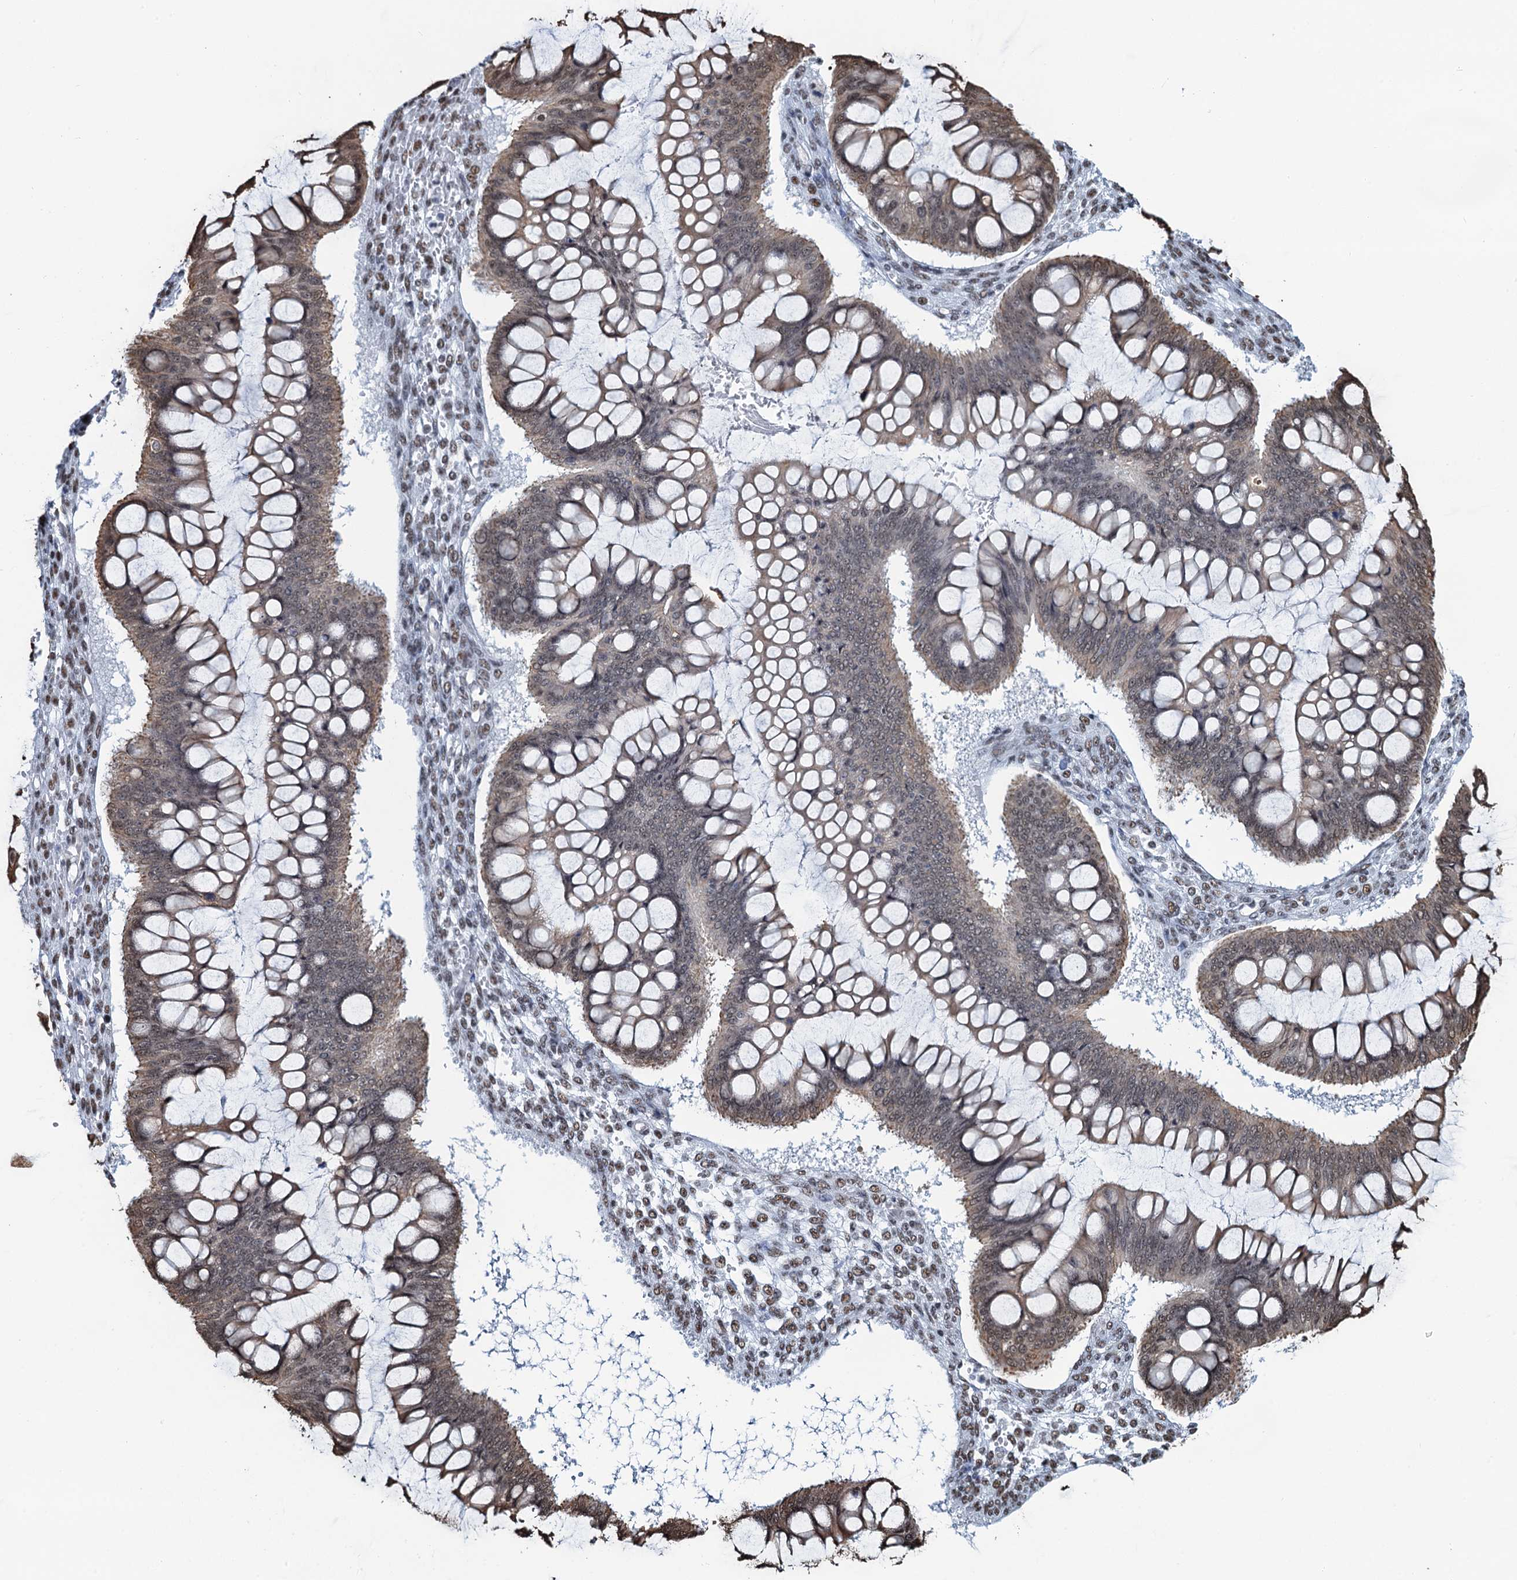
{"staining": {"intensity": "moderate", "quantity": "25%-75%", "location": "cytoplasmic/membranous,nuclear"}, "tissue": "ovarian cancer", "cell_type": "Tumor cells", "image_type": "cancer", "snomed": [{"axis": "morphology", "description": "Cystadenocarcinoma, mucinous, NOS"}, {"axis": "topography", "description": "Ovary"}], "caption": "An immunohistochemistry photomicrograph of neoplastic tissue is shown. Protein staining in brown shows moderate cytoplasmic/membranous and nuclear positivity in mucinous cystadenocarcinoma (ovarian) within tumor cells.", "gene": "ZNF609", "patient": {"sex": "female", "age": 73}}